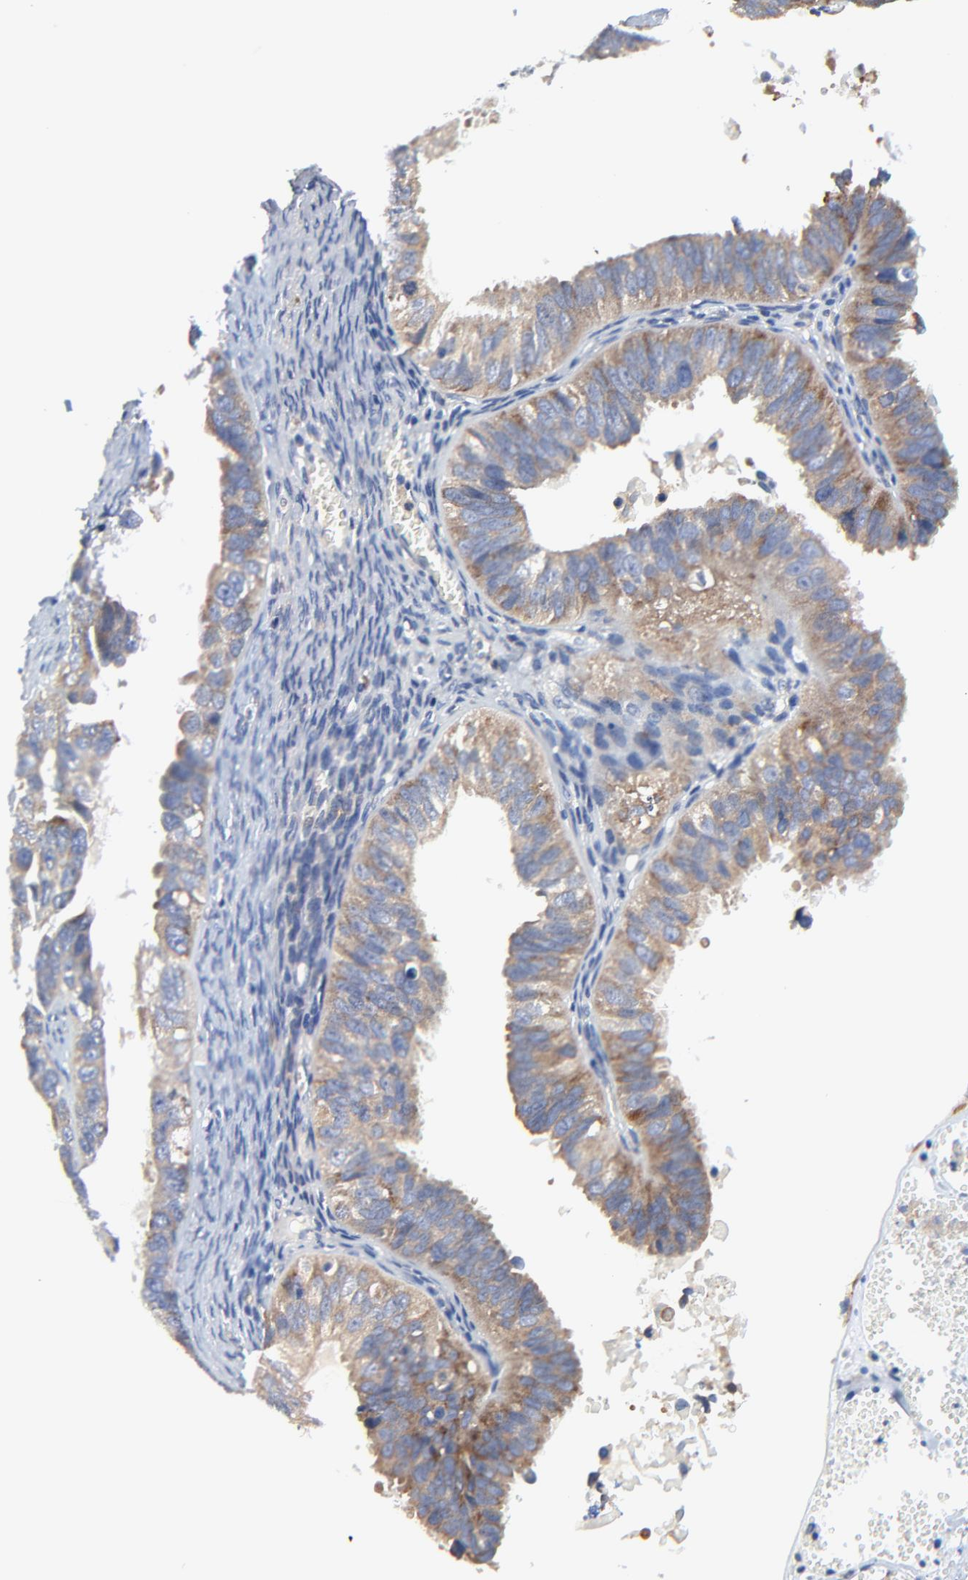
{"staining": {"intensity": "moderate", "quantity": ">75%", "location": "cytoplasmic/membranous"}, "tissue": "ovarian cancer", "cell_type": "Tumor cells", "image_type": "cancer", "snomed": [{"axis": "morphology", "description": "Carcinoma, endometroid"}, {"axis": "topography", "description": "Ovary"}], "caption": "Human ovarian cancer (endometroid carcinoma) stained with a brown dye reveals moderate cytoplasmic/membranous positive staining in approximately >75% of tumor cells.", "gene": "VAV2", "patient": {"sex": "female", "age": 85}}